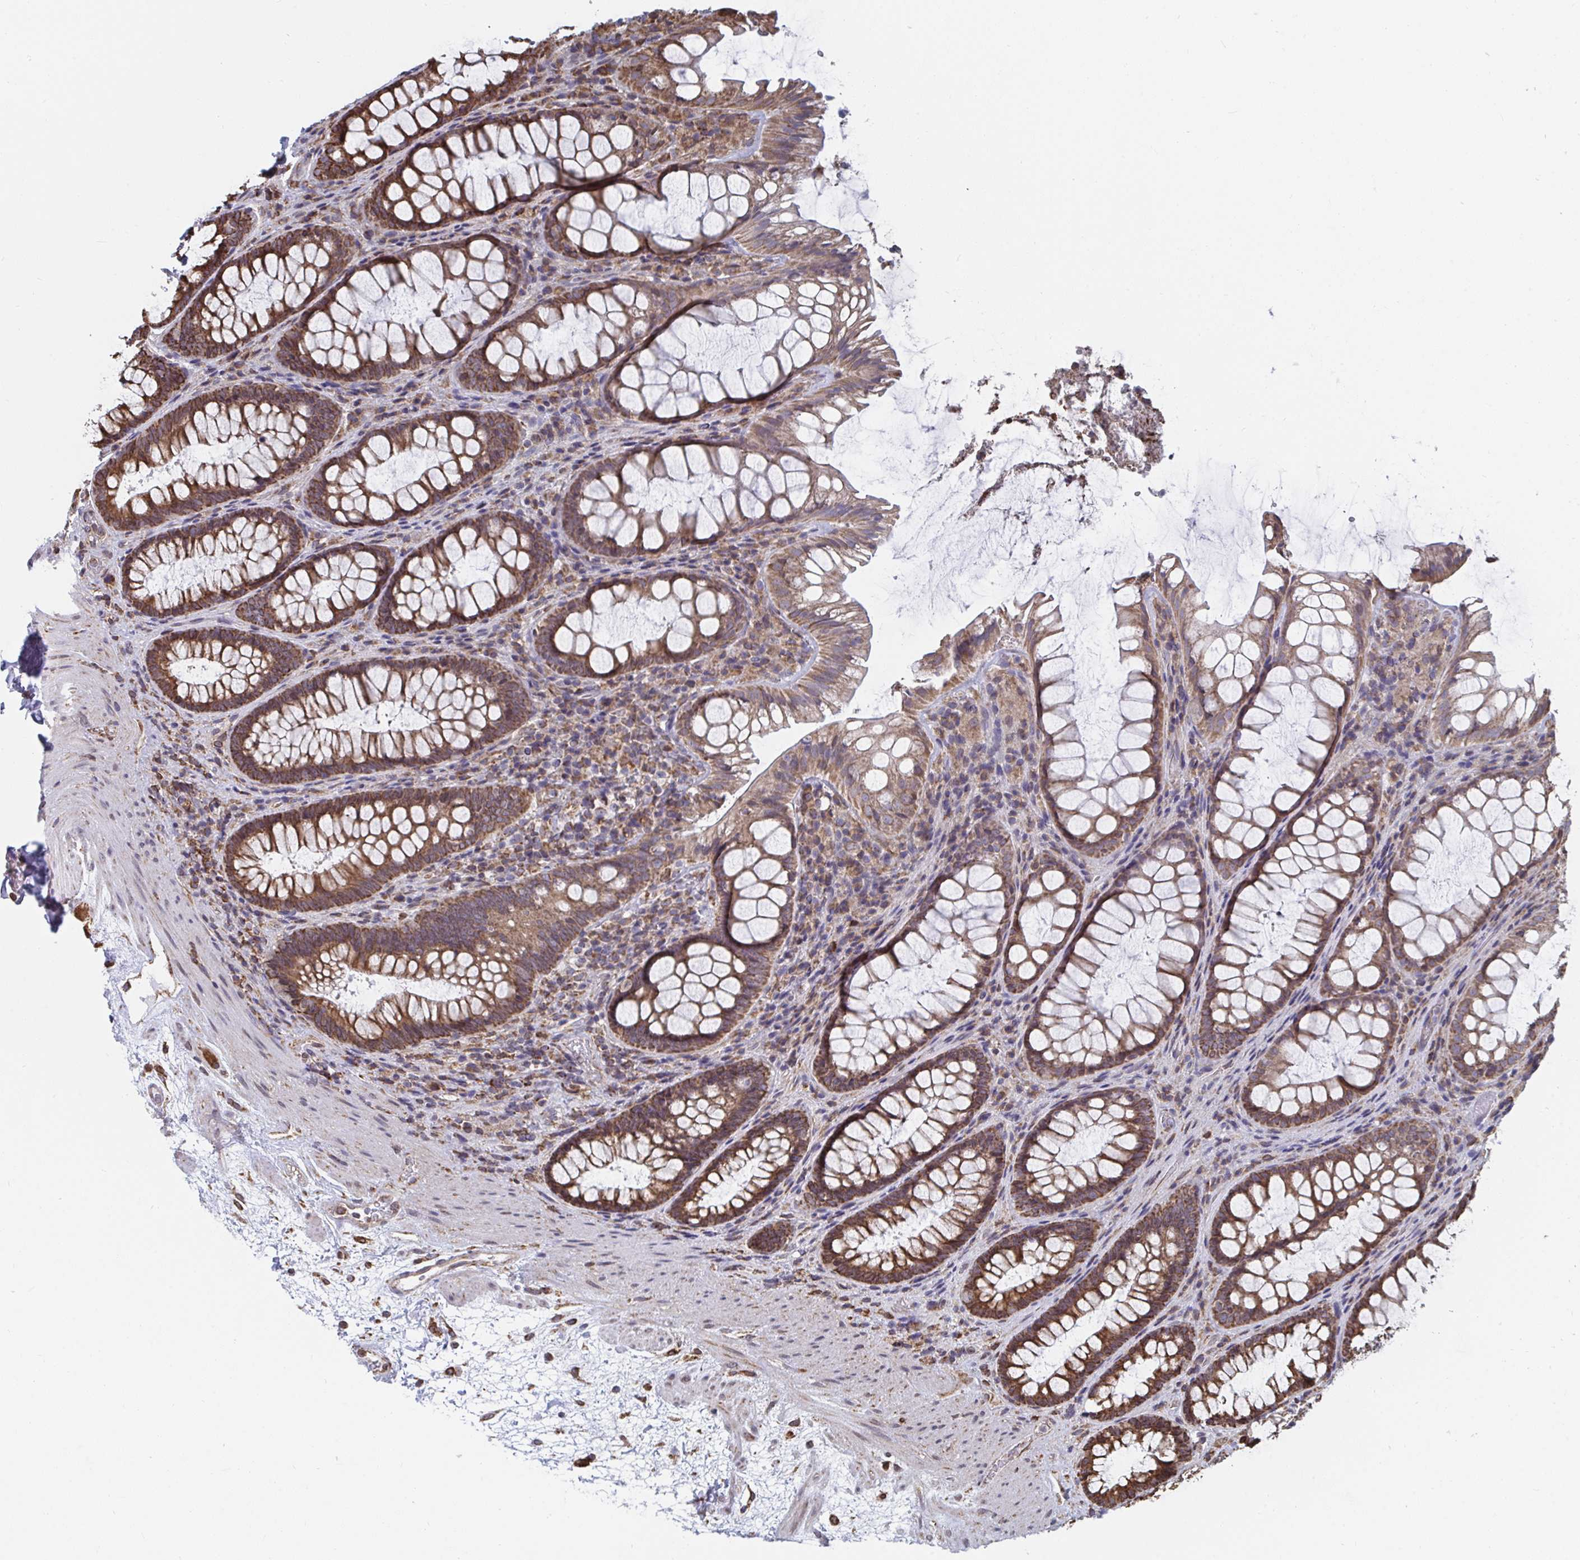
{"staining": {"intensity": "moderate", "quantity": ">75%", "location": "cytoplasmic/membranous"}, "tissue": "rectum", "cell_type": "Glandular cells", "image_type": "normal", "snomed": [{"axis": "morphology", "description": "Normal tissue, NOS"}, {"axis": "topography", "description": "Rectum"}], "caption": "IHC image of benign rectum stained for a protein (brown), which reveals medium levels of moderate cytoplasmic/membranous staining in about >75% of glandular cells.", "gene": "ELAVL1", "patient": {"sex": "male", "age": 72}}